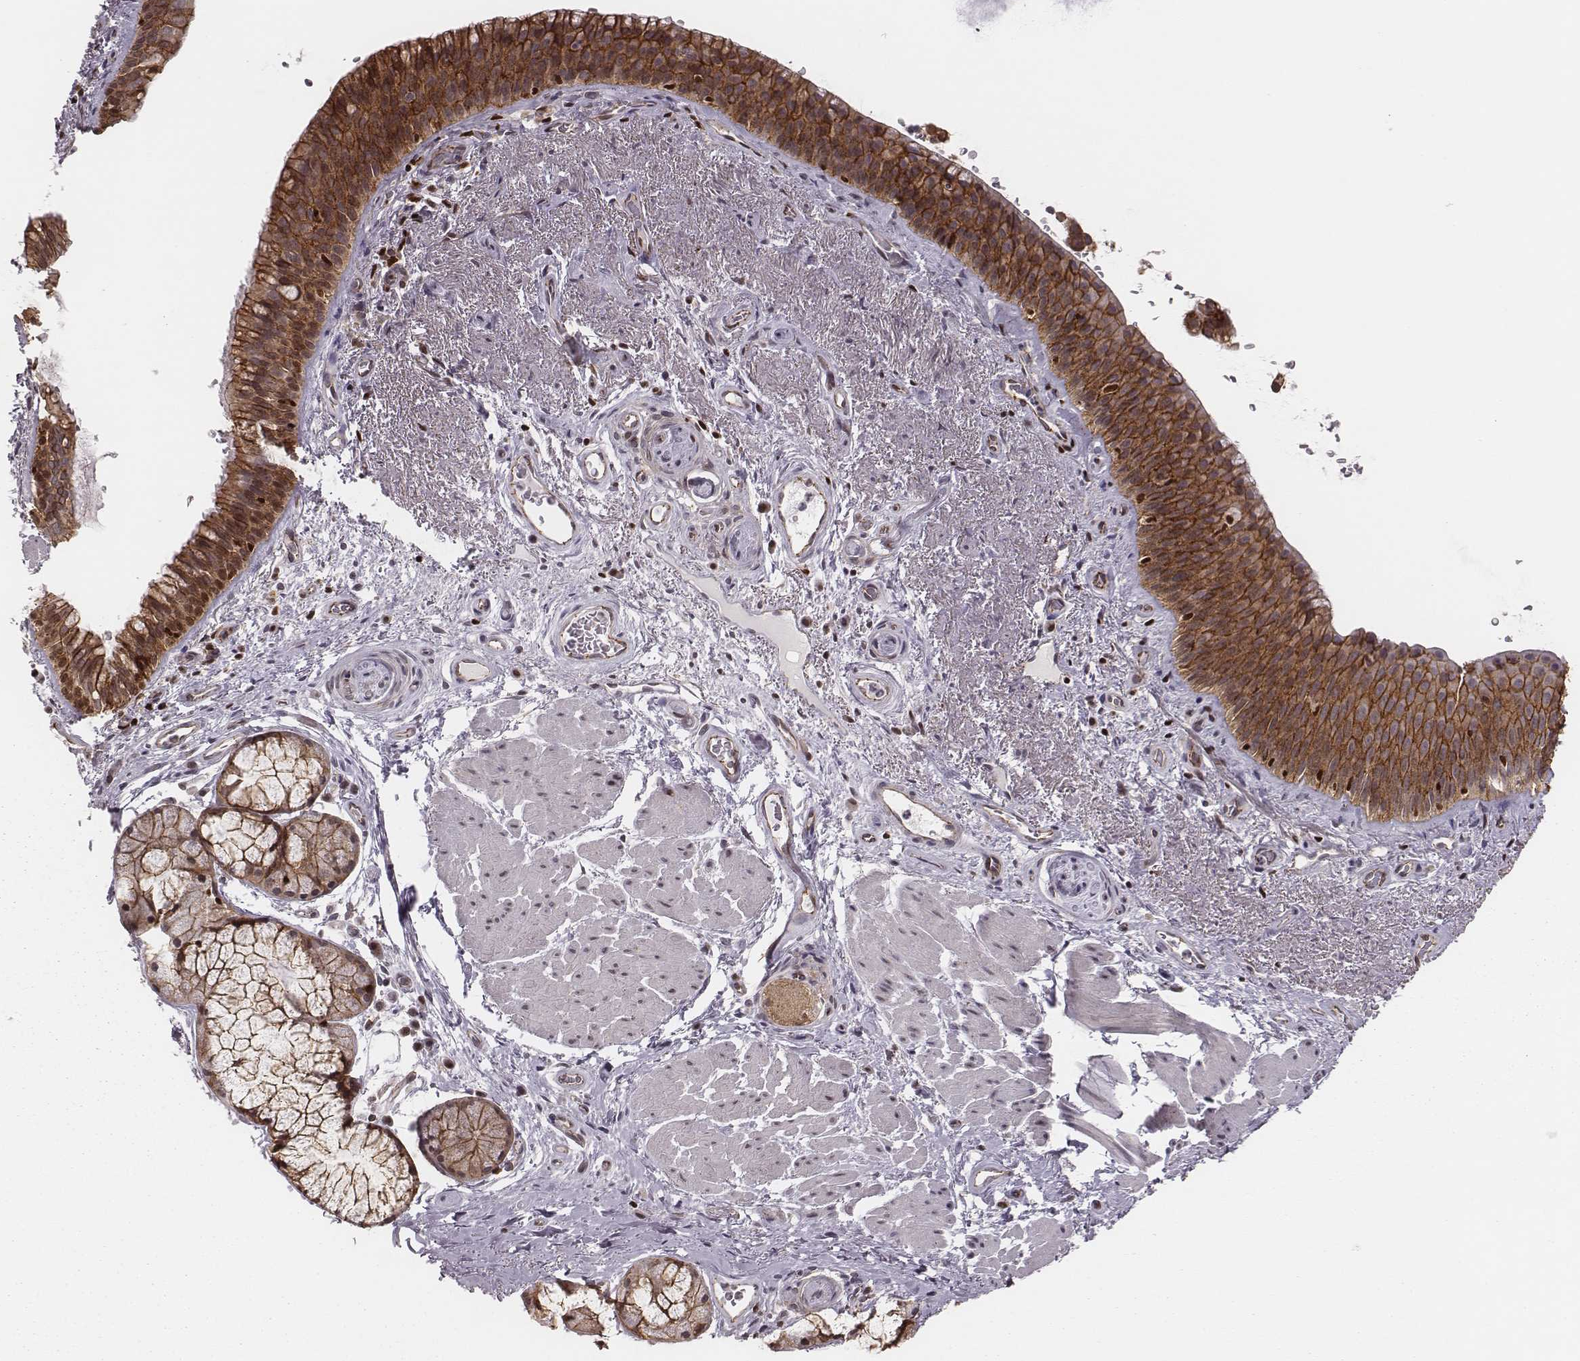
{"staining": {"intensity": "strong", "quantity": ">75%", "location": "cytoplasmic/membranous,nuclear"}, "tissue": "bronchus", "cell_type": "Respiratory epithelial cells", "image_type": "normal", "snomed": [{"axis": "morphology", "description": "Normal tissue, NOS"}, {"axis": "topography", "description": "Bronchus"}], "caption": "Brown immunohistochemical staining in normal bronchus exhibits strong cytoplasmic/membranous,nuclear staining in about >75% of respiratory epithelial cells.", "gene": "WDR59", "patient": {"sex": "male", "age": 48}}